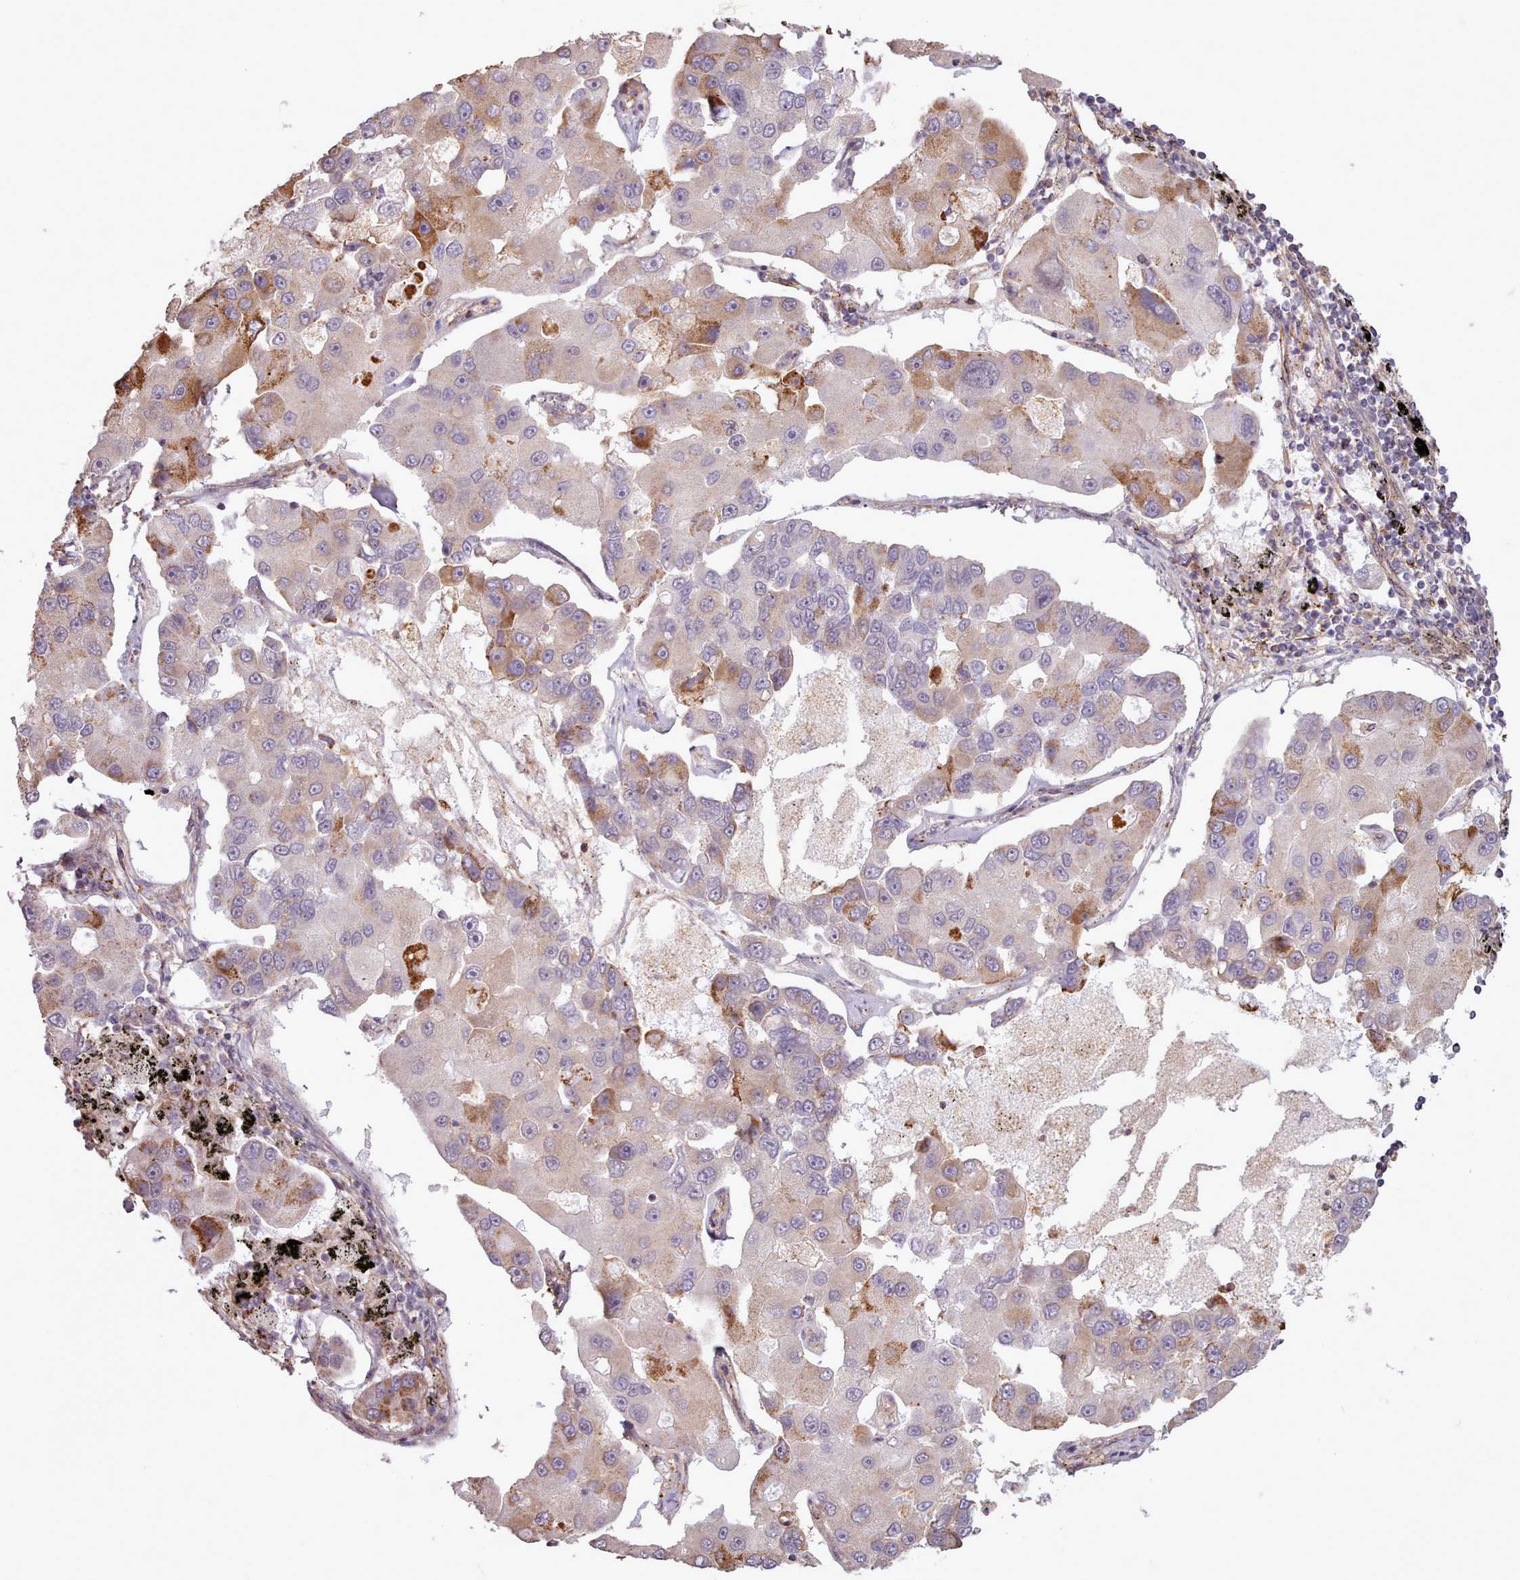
{"staining": {"intensity": "moderate", "quantity": "<25%", "location": "cytoplasmic/membranous"}, "tissue": "lung cancer", "cell_type": "Tumor cells", "image_type": "cancer", "snomed": [{"axis": "morphology", "description": "Adenocarcinoma, NOS"}, {"axis": "topography", "description": "Lung"}], "caption": "Protein staining of lung cancer (adenocarcinoma) tissue exhibits moderate cytoplasmic/membranous expression in approximately <25% of tumor cells.", "gene": "ZMYM4", "patient": {"sex": "female", "age": 54}}